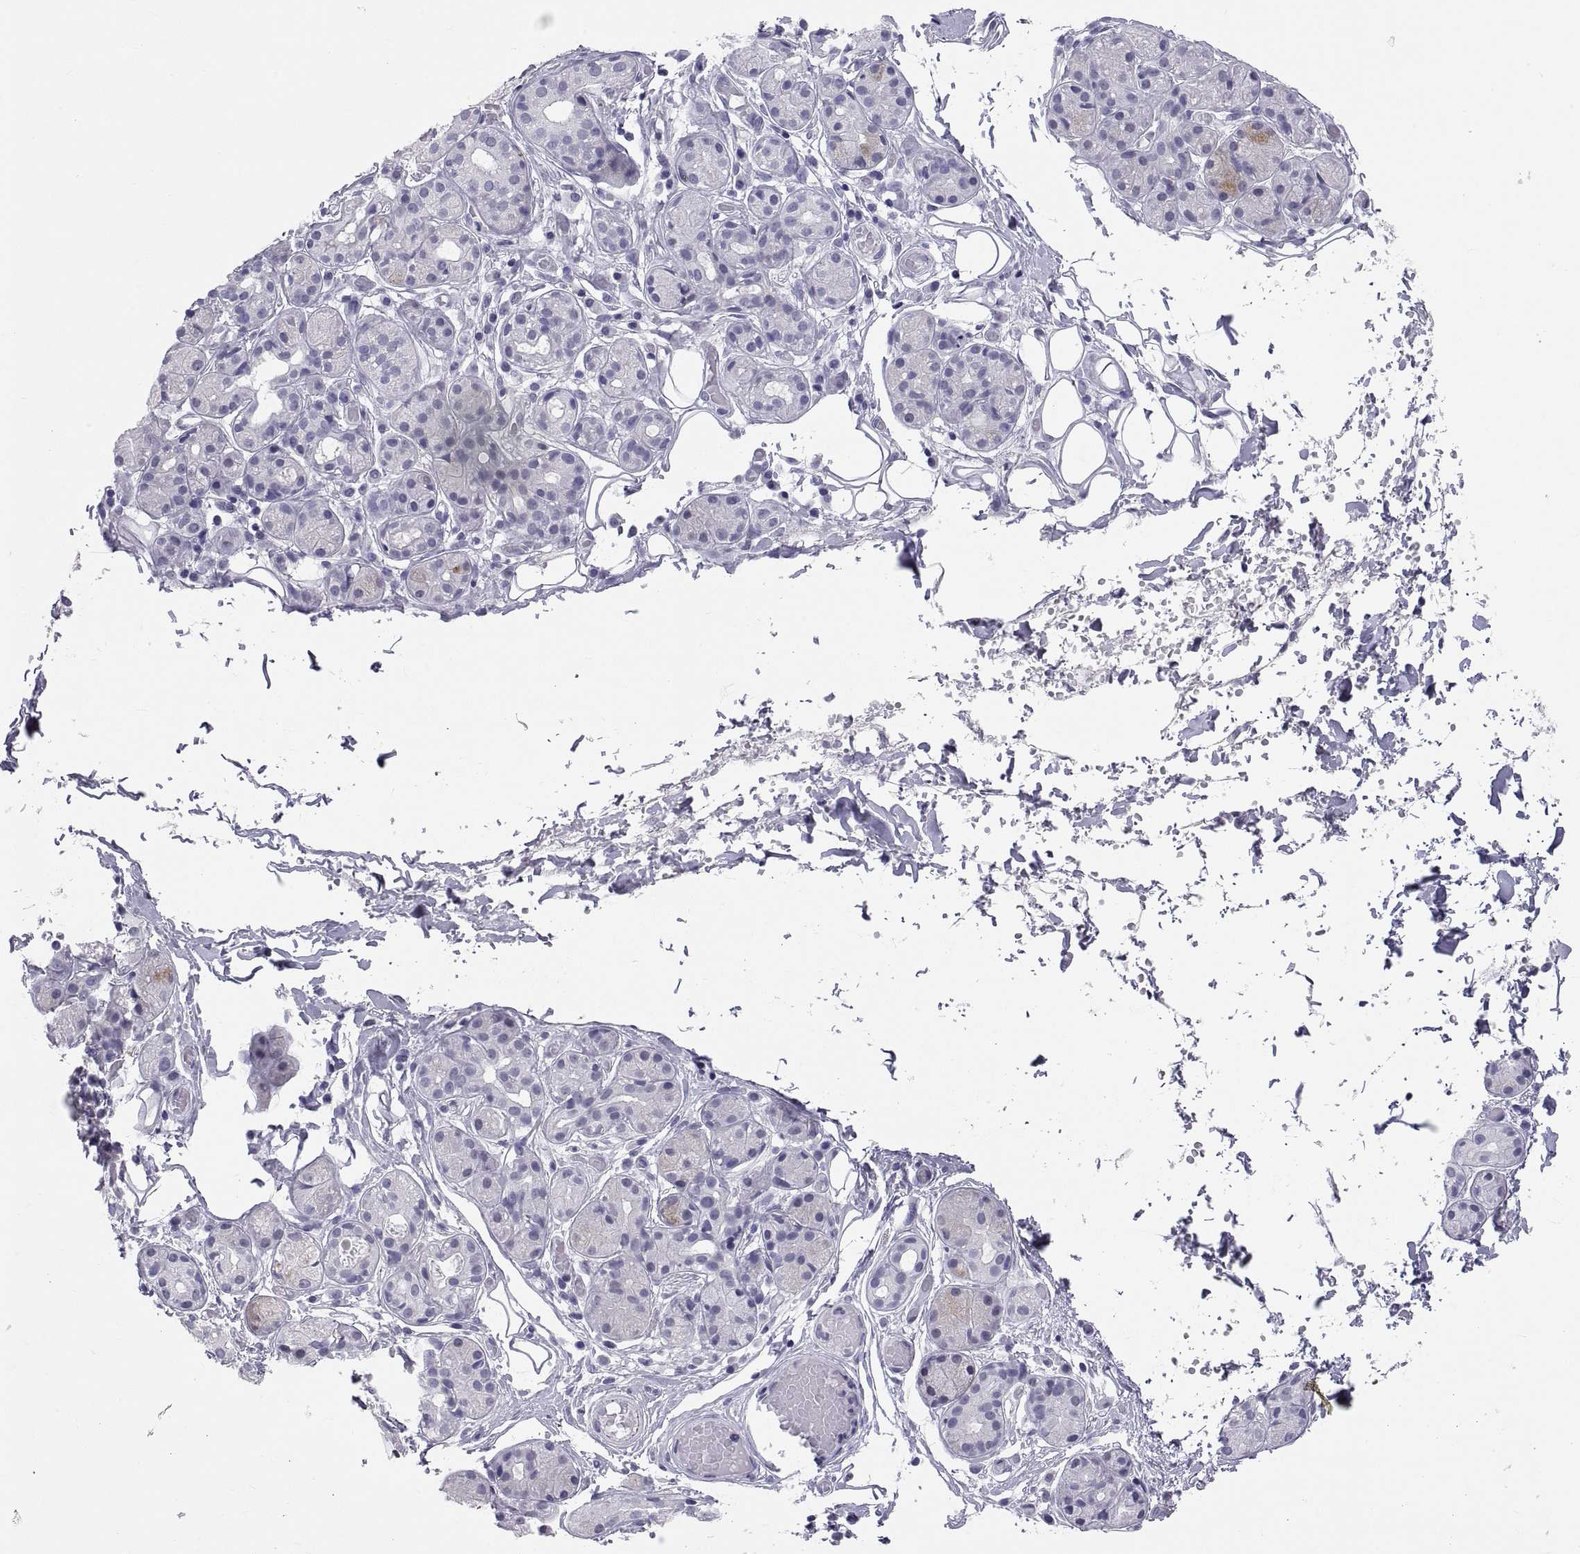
{"staining": {"intensity": "negative", "quantity": "none", "location": "none"}, "tissue": "salivary gland", "cell_type": "Glandular cells", "image_type": "normal", "snomed": [{"axis": "morphology", "description": "Normal tissue, NOS"}, {"axis": "topography", "description": "Salivary gland"}, {"axis": "topography", "description": "Peripheral nerve tissue"}], "caption": "Immunohistochemical staining of benign human salivary gland displays no significant staining in glandular cells. (DAB immunohistochemistry (IHC) with hematoxylin counter stain).", "gene": "TEX13A", "patient": {"sex": "male", "age": 71}}